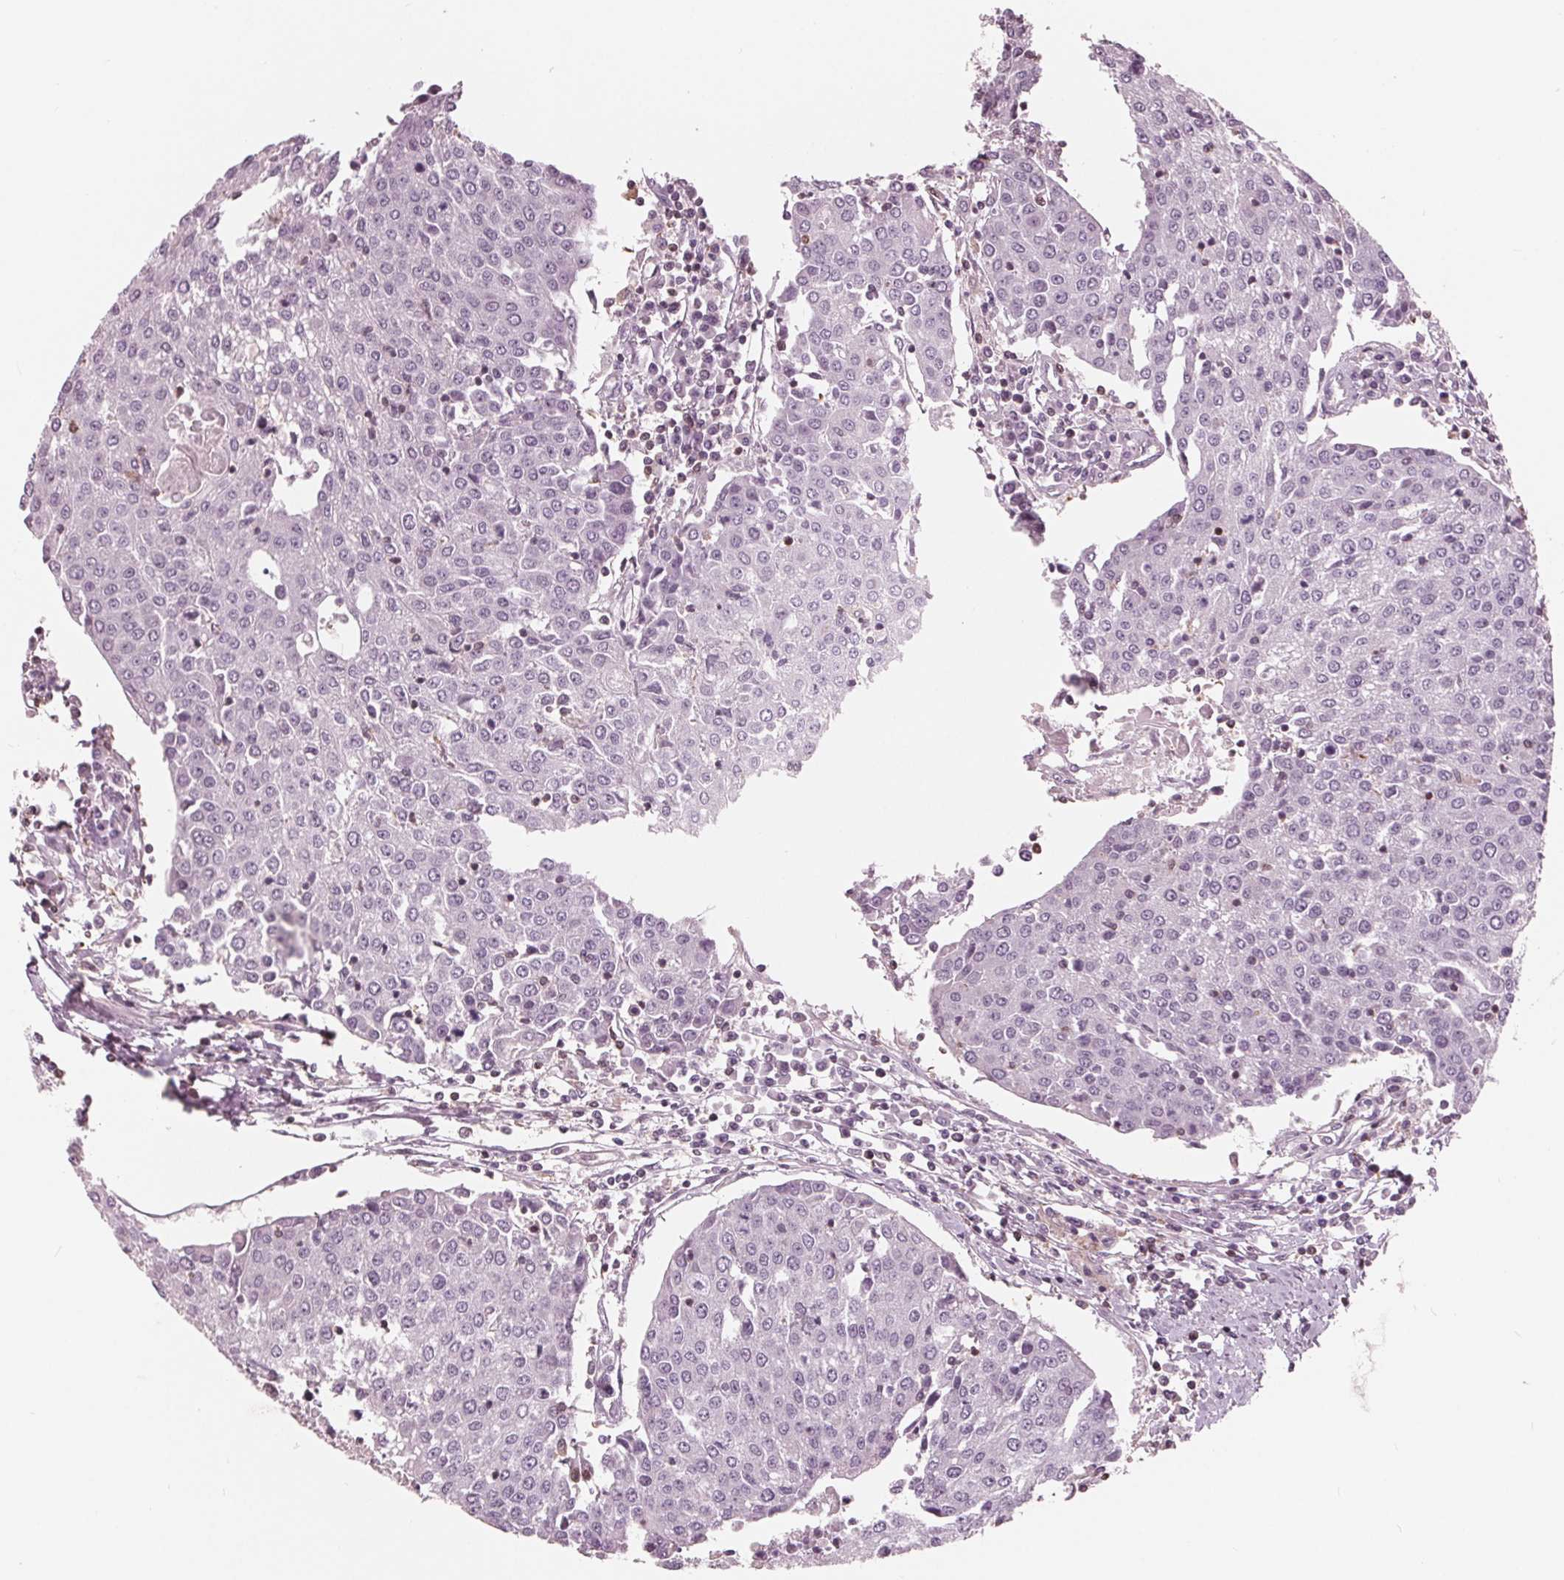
{"staining": {"intensity": "negative", "quantity": "none", "location": "none"}, "tissue": "urothelial cancer", "cell_type": "Tumor cells", "image_type": "cancer", "snomed": [{"axis": "morphology", "description": "Urothelial carcinoma, High grade"}, {"axis": "topography", "description": "Urinary bladder"}], "caption": "Tumor cells show no significant positivity in urothelial cancer.", "gene": "ING3", "patient": {"sex": "female", "age": 85}}